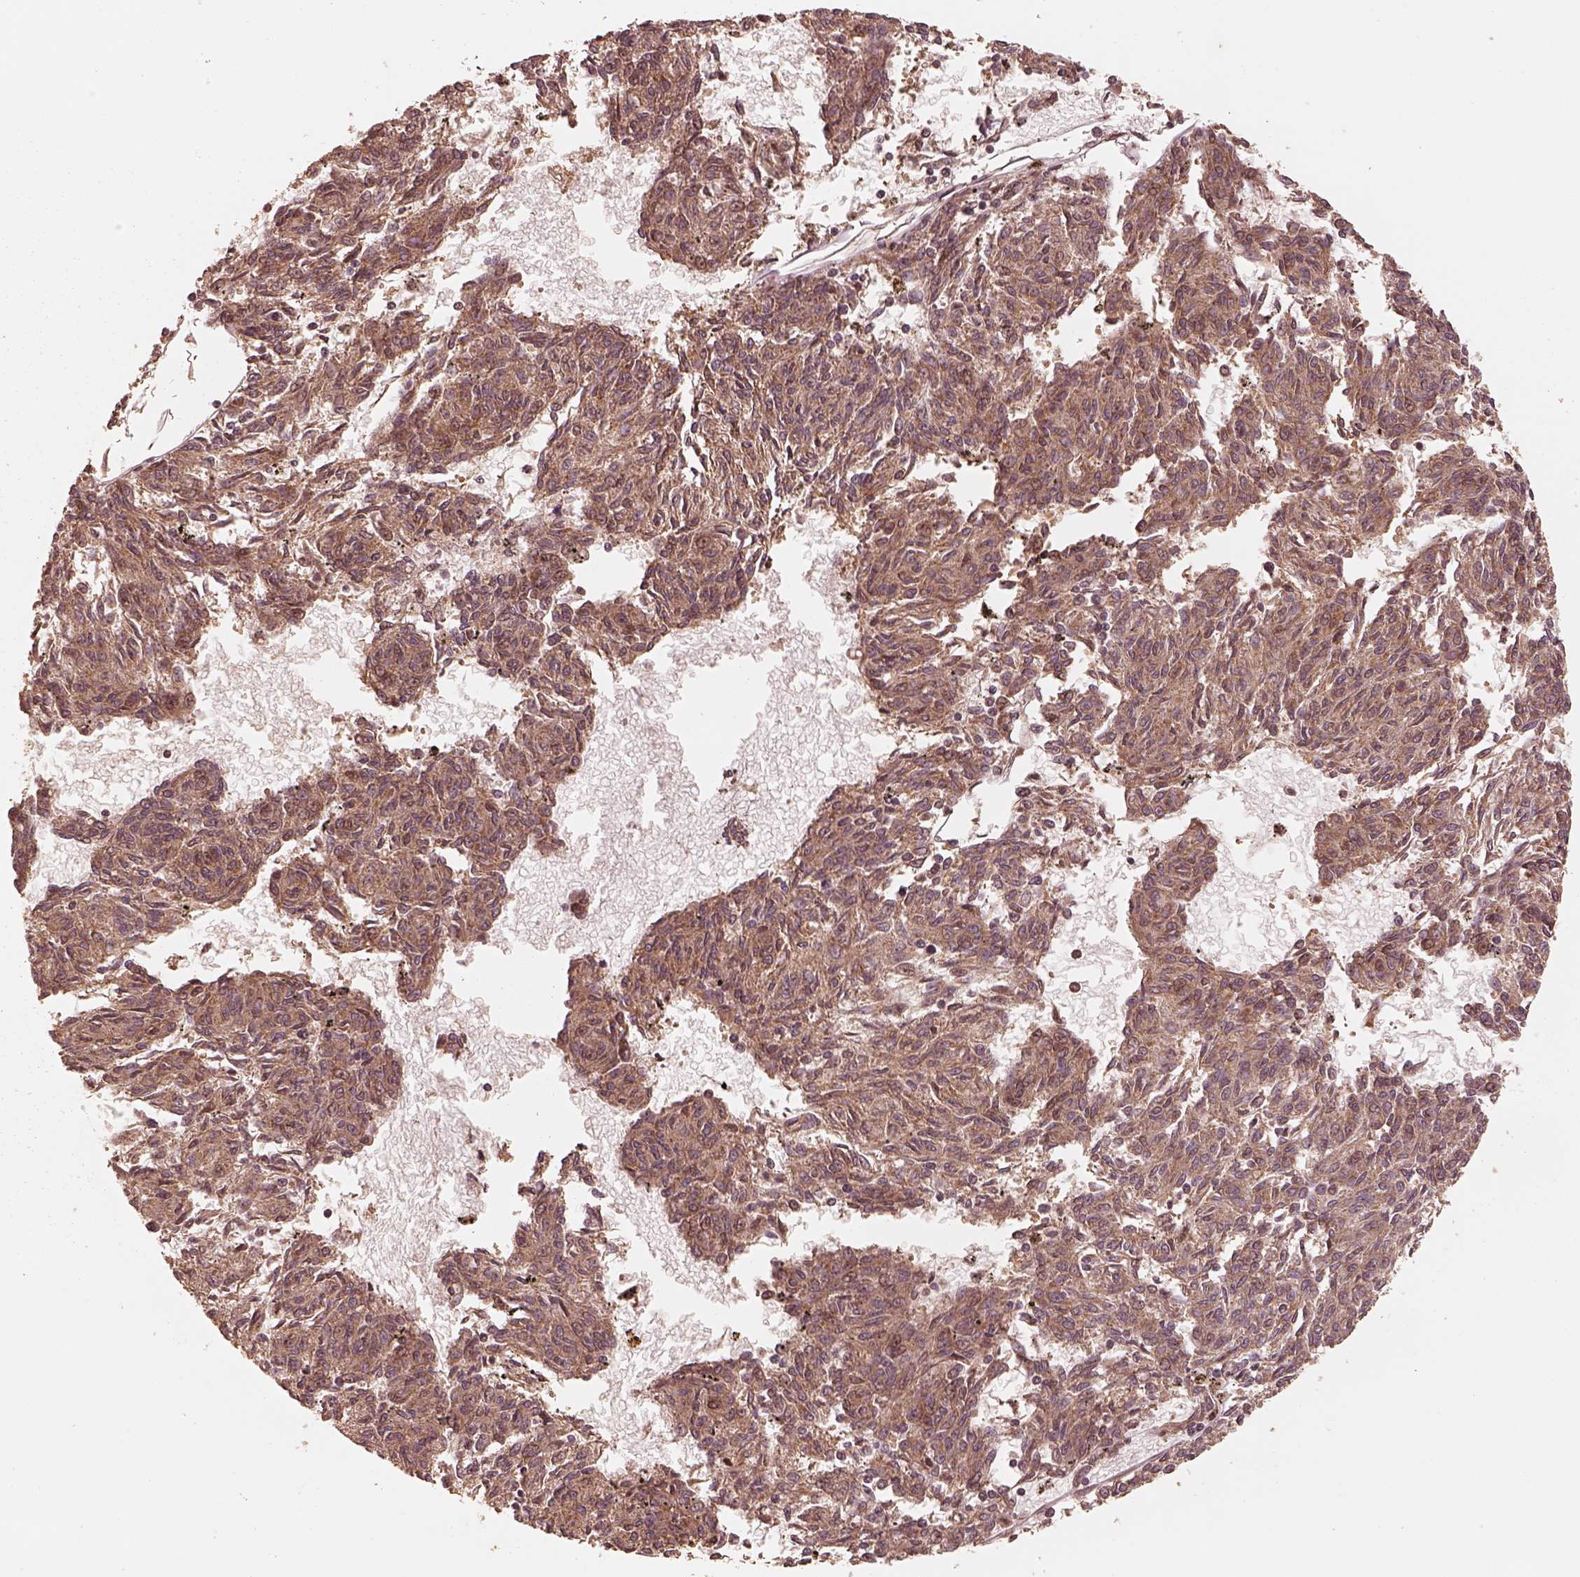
{"staining": {"intensity": "moderate", "quantity": ">75%", "location": "cytoplasmic/membranous"}, "tissue": "melanoma", "cell_type": "Tumor cells", "image_type": "cancer", "snomed": [{"axis": "morphology", "description": "Malignant melanoma, NOS"}, {"axis": "topography", "description": "Skin"}], "caption": "Immunohistochemistry of malignant melanoma demonstrates medium levels of moderate cytoplasmic/membranous positivity in approximately >75% of tumor cells.", "gene": "DNAJC25", "patient": {"sex": "female", "age": 72}}